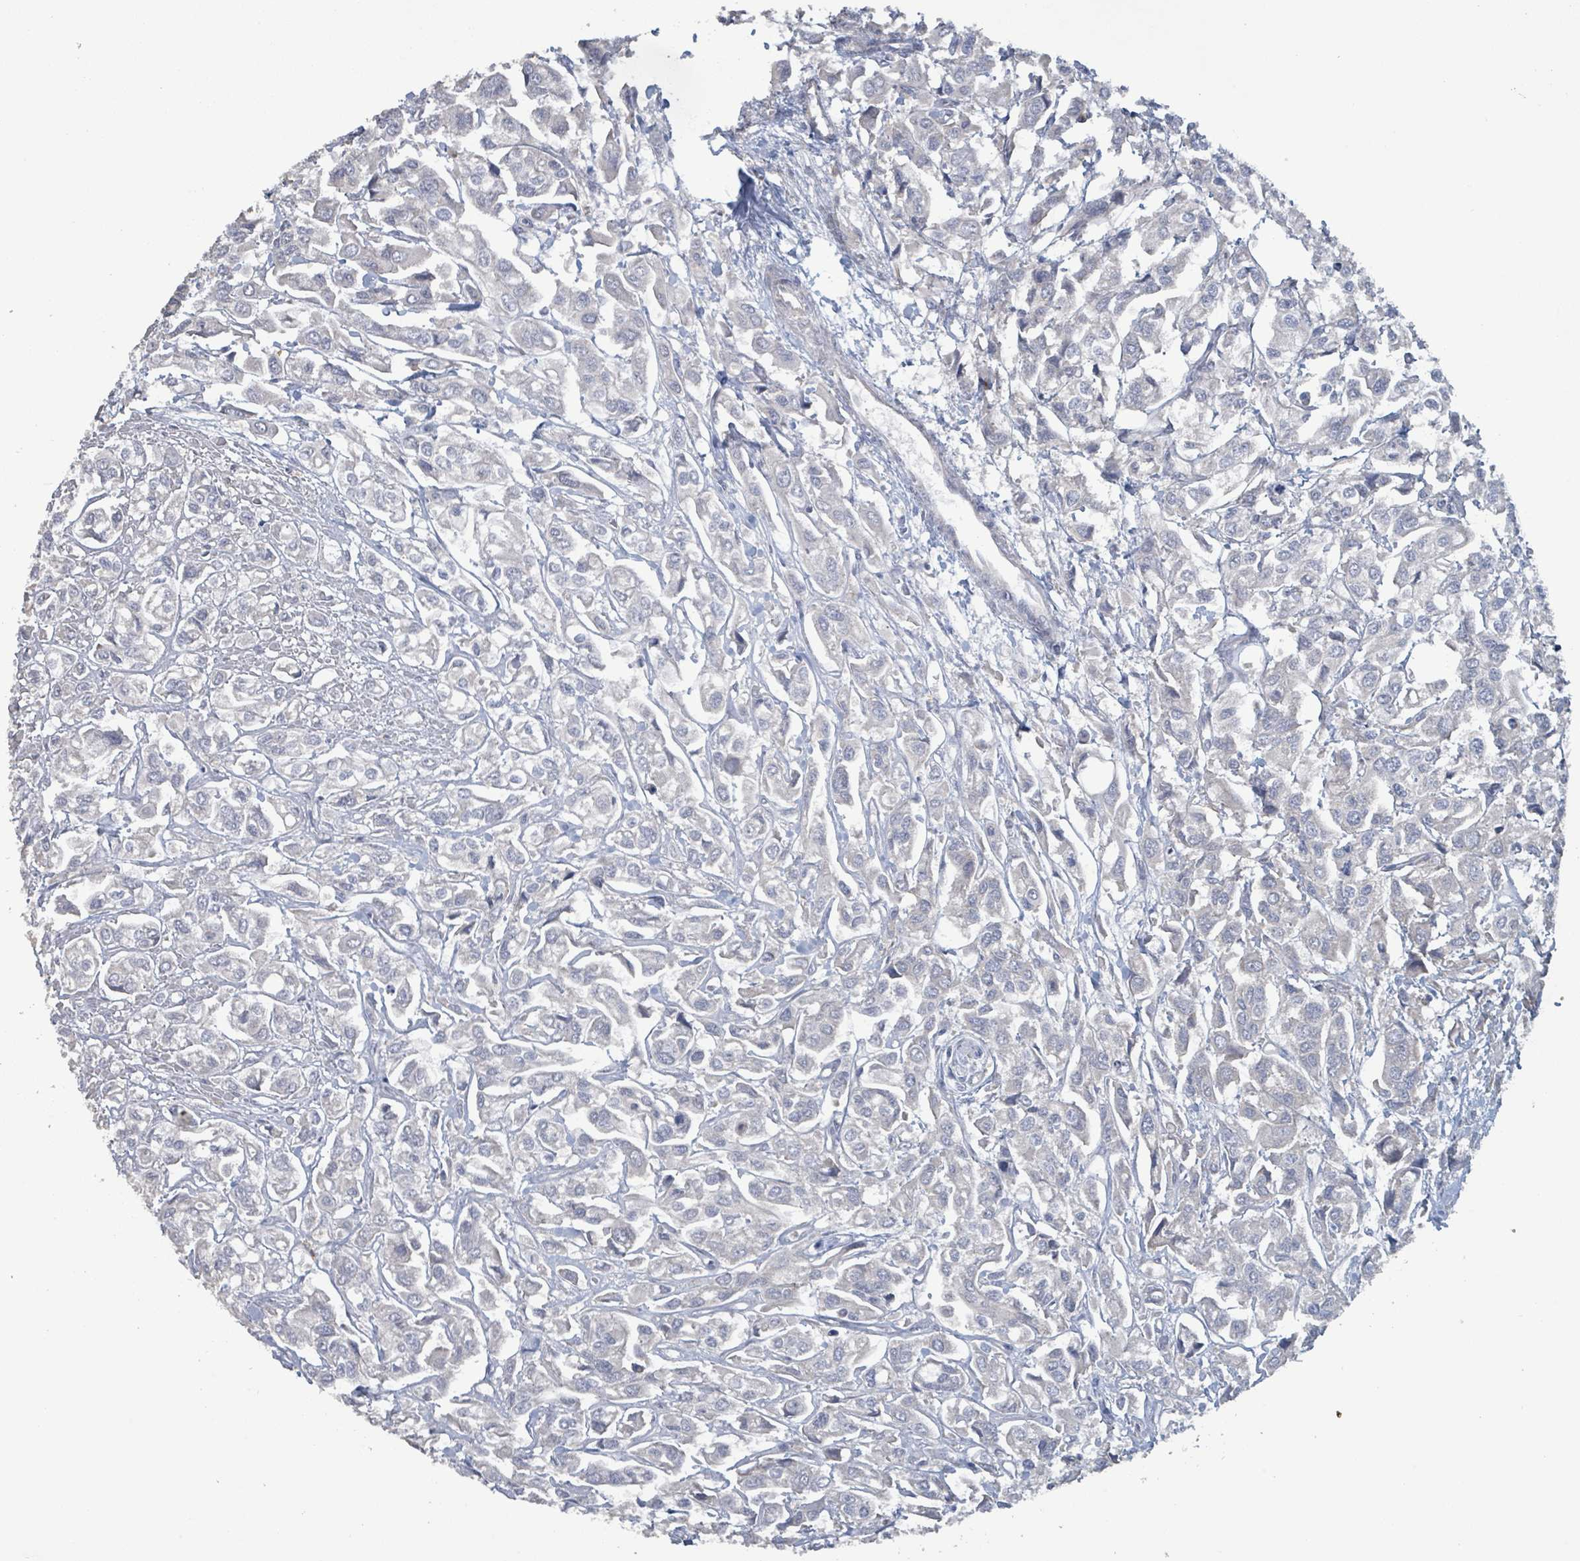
{"staining": {"intensity": "negative", "quantity": "none", "location": "none"}, "tissue": "urothelial cancer", "cell_type": "Tumor cells", "image_type": "cancer", "snomed": [{"axis": "morphology", "description": "Urothelial carcinoma, High grade"}, {"axis": "topography", "description": "Urinary bladder"}], "caption": "Immunohistochemistry (IHC) micrograph of human urothelial cancer stained for a protein (brown), which displays no expression in tumor cells.", "gene": "RPL32", "patient": {"sex": "male", "age": 67}}